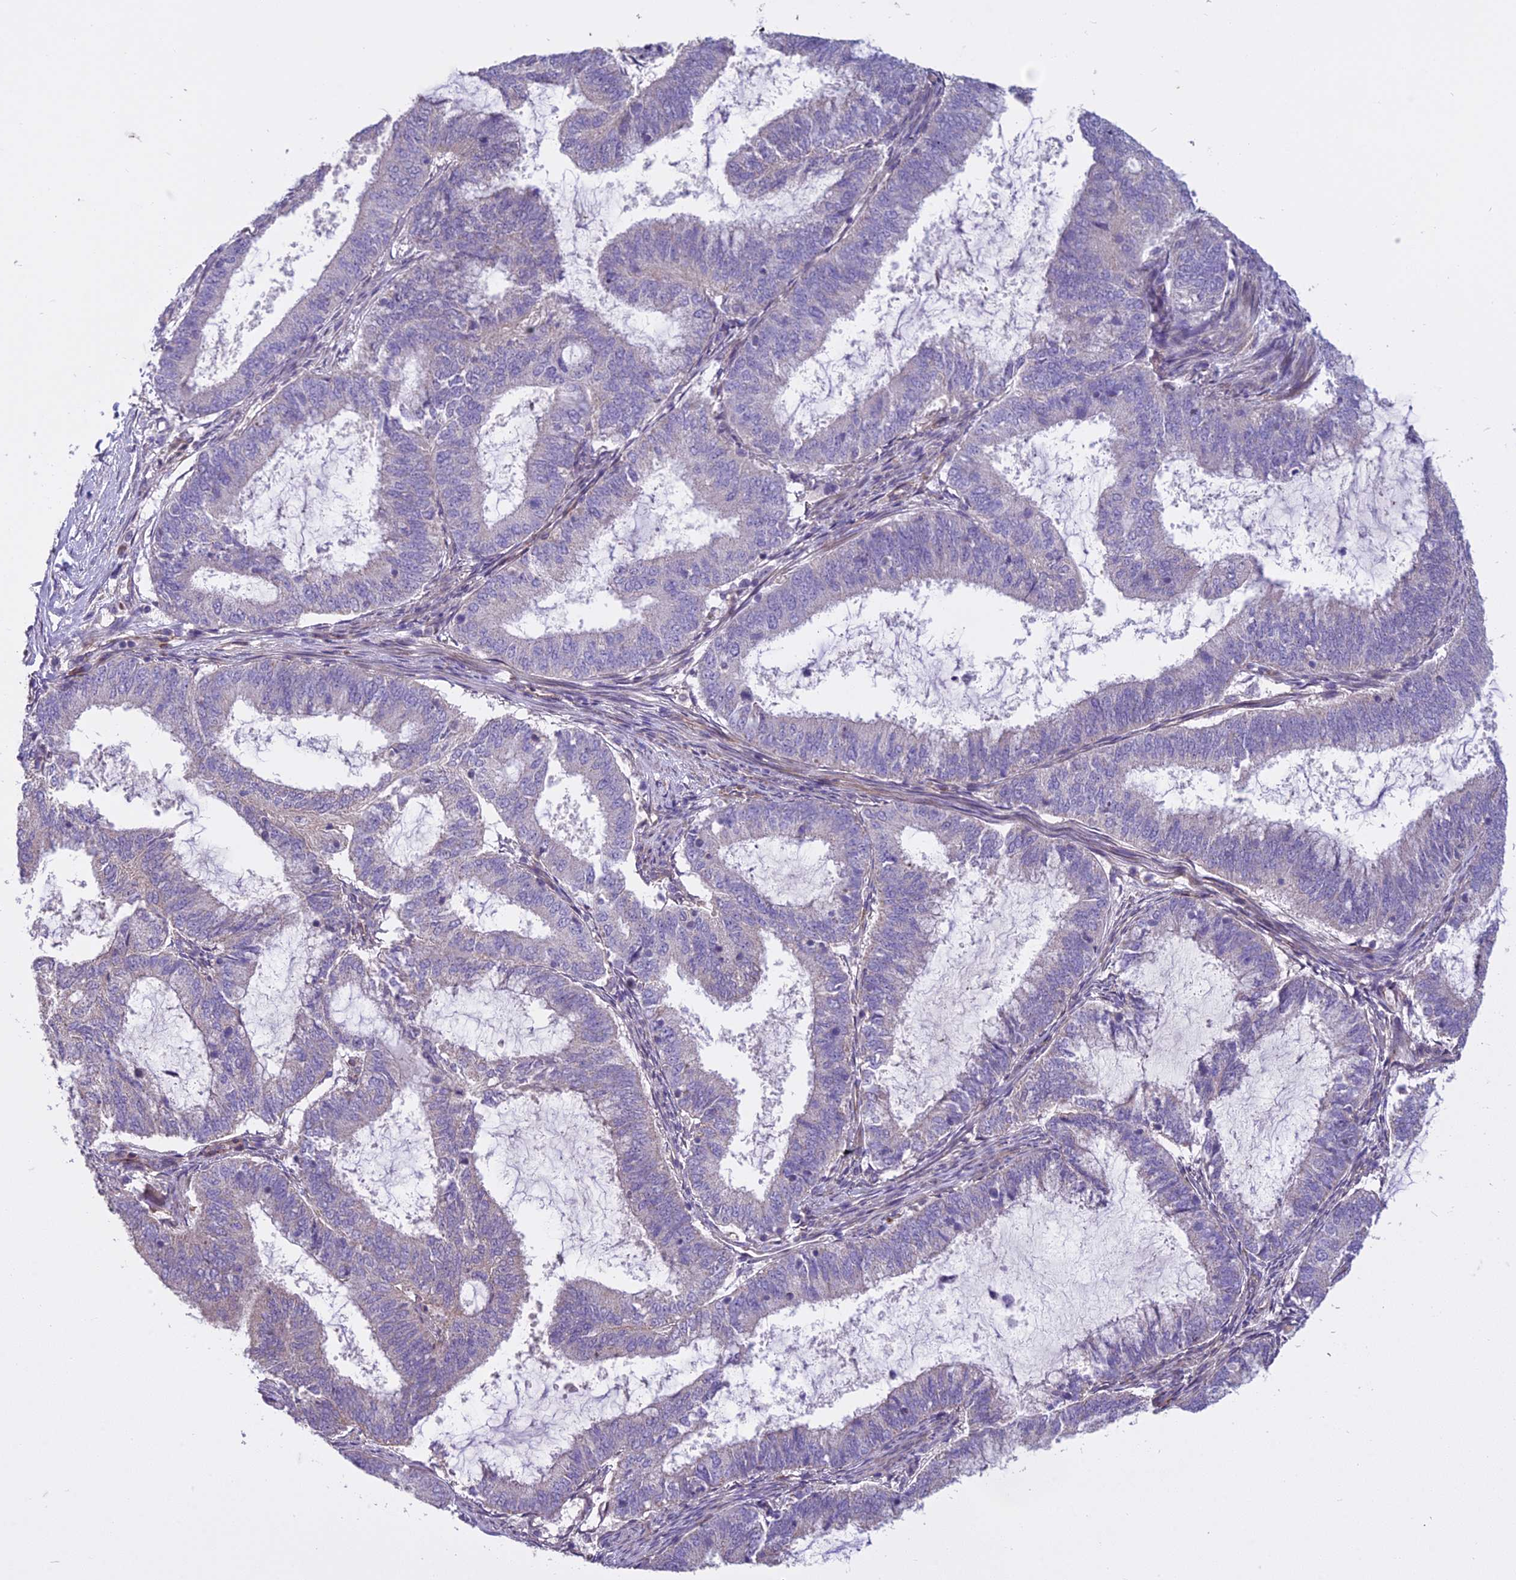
{"staining": {"intensity": "negative", "quantity": "none", "location": "none"}, "tissue": "endometrial cancer", "cell_type": "Tumor cells", "image_type": "cancer", "snomed": [{"axis": "morphology", "description": "Adenocarcinoma, NOS"}, {"axis": "topography", "description": "Endometrium"}], "caption": "Human endometrial cancer (adenocarcinoma) stained for a protein using IHC displays no positivity in tumor cells.", "gene": "DUS2", "patient": {"sex": "female", "age": 51}}